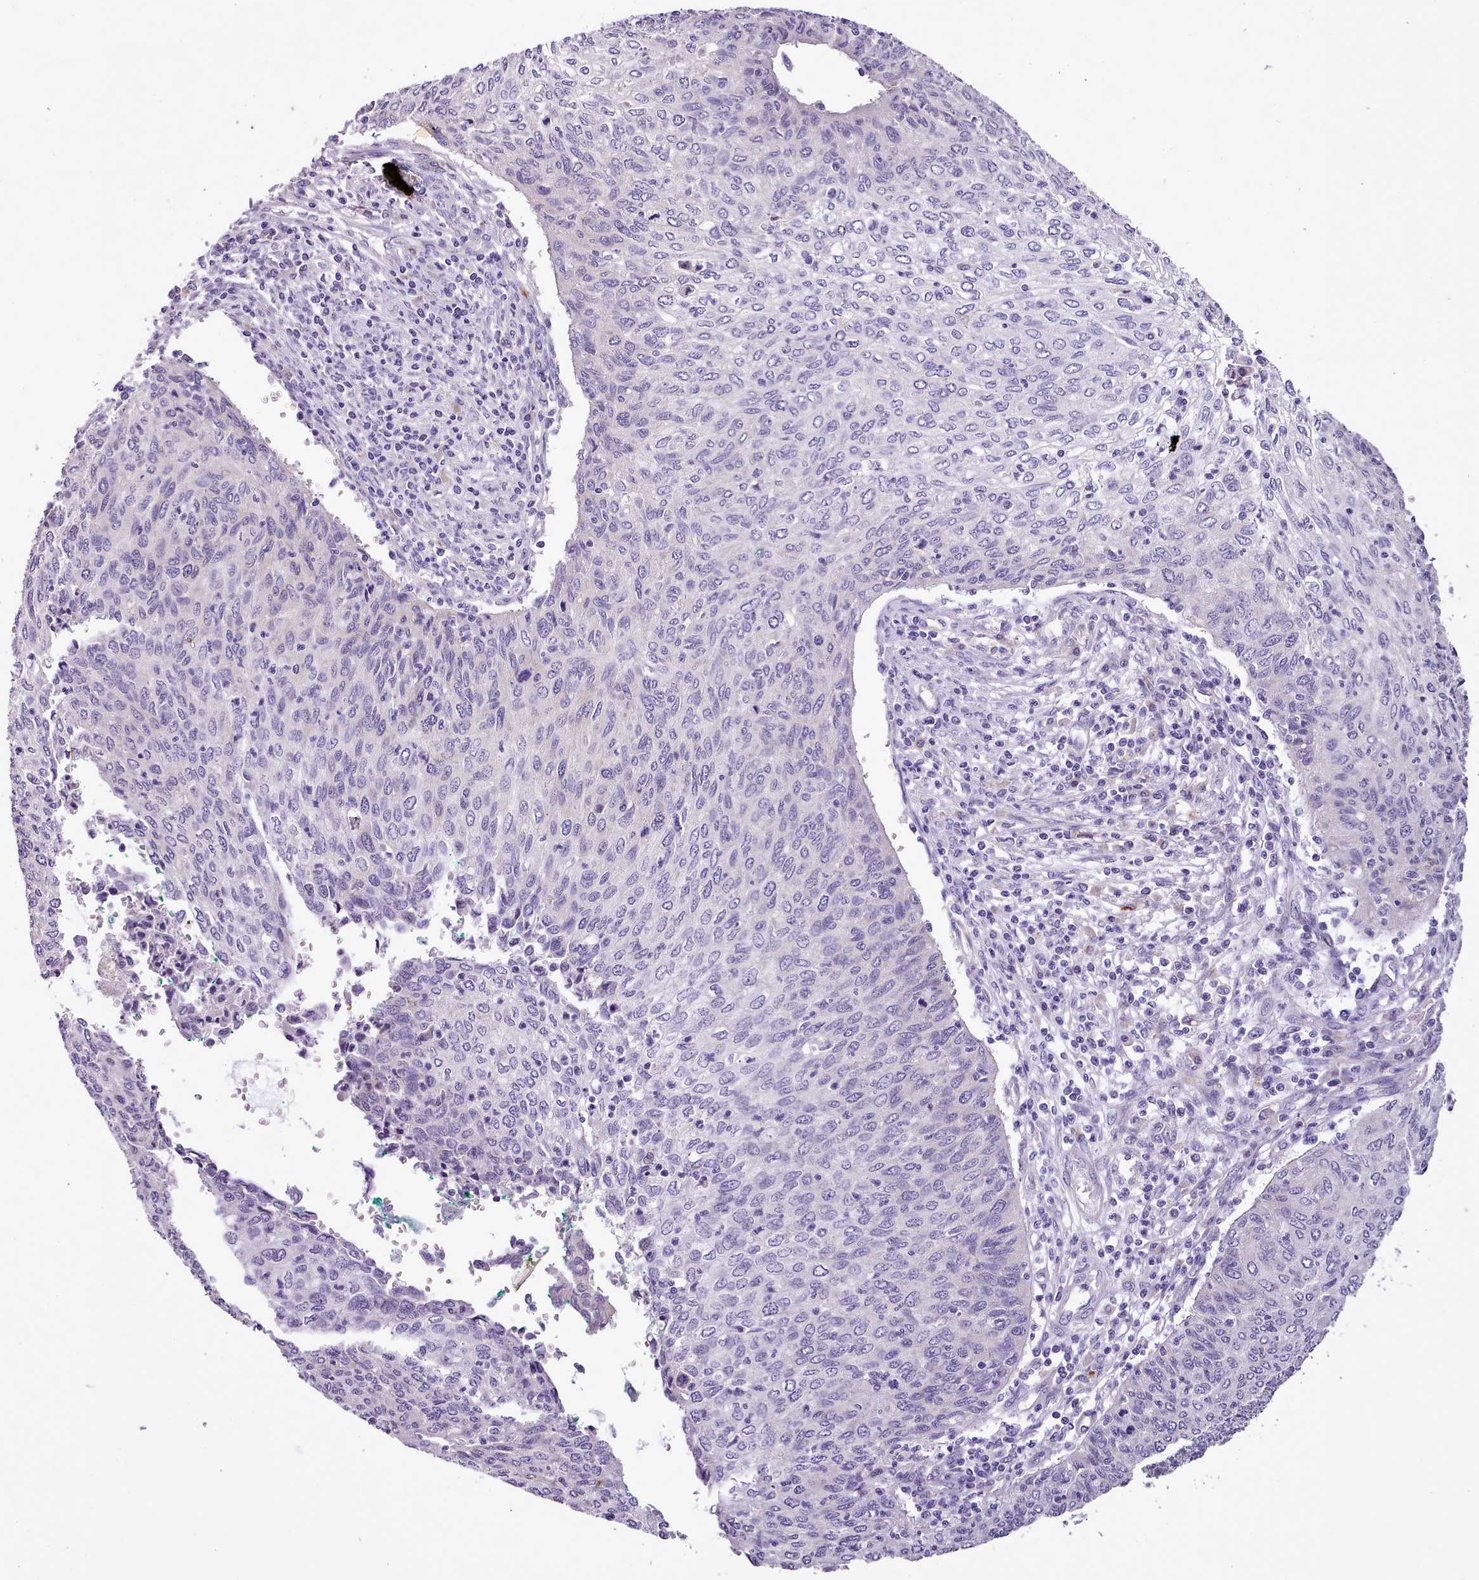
{"staining": {"intensity": "negative", "quantity": "none", "location": "none"}, "tissue": "cervical cancer", "cell_type": "Tumor cells", "image_type": "cancer", "snomed": [{"axis": "morphology", "description": "Squamous cell carcinoma, NOS"}, {"axis": "topography", "description": "Cervix"}], "caption": "This is a photomicrograph of immunohistochemistry (IHC) staining of squamous cell carcinoma (cervical), which shows no positivity in tumor cells.", "gene": "SETX", "patient": {"sex": "female", "age": 38}}